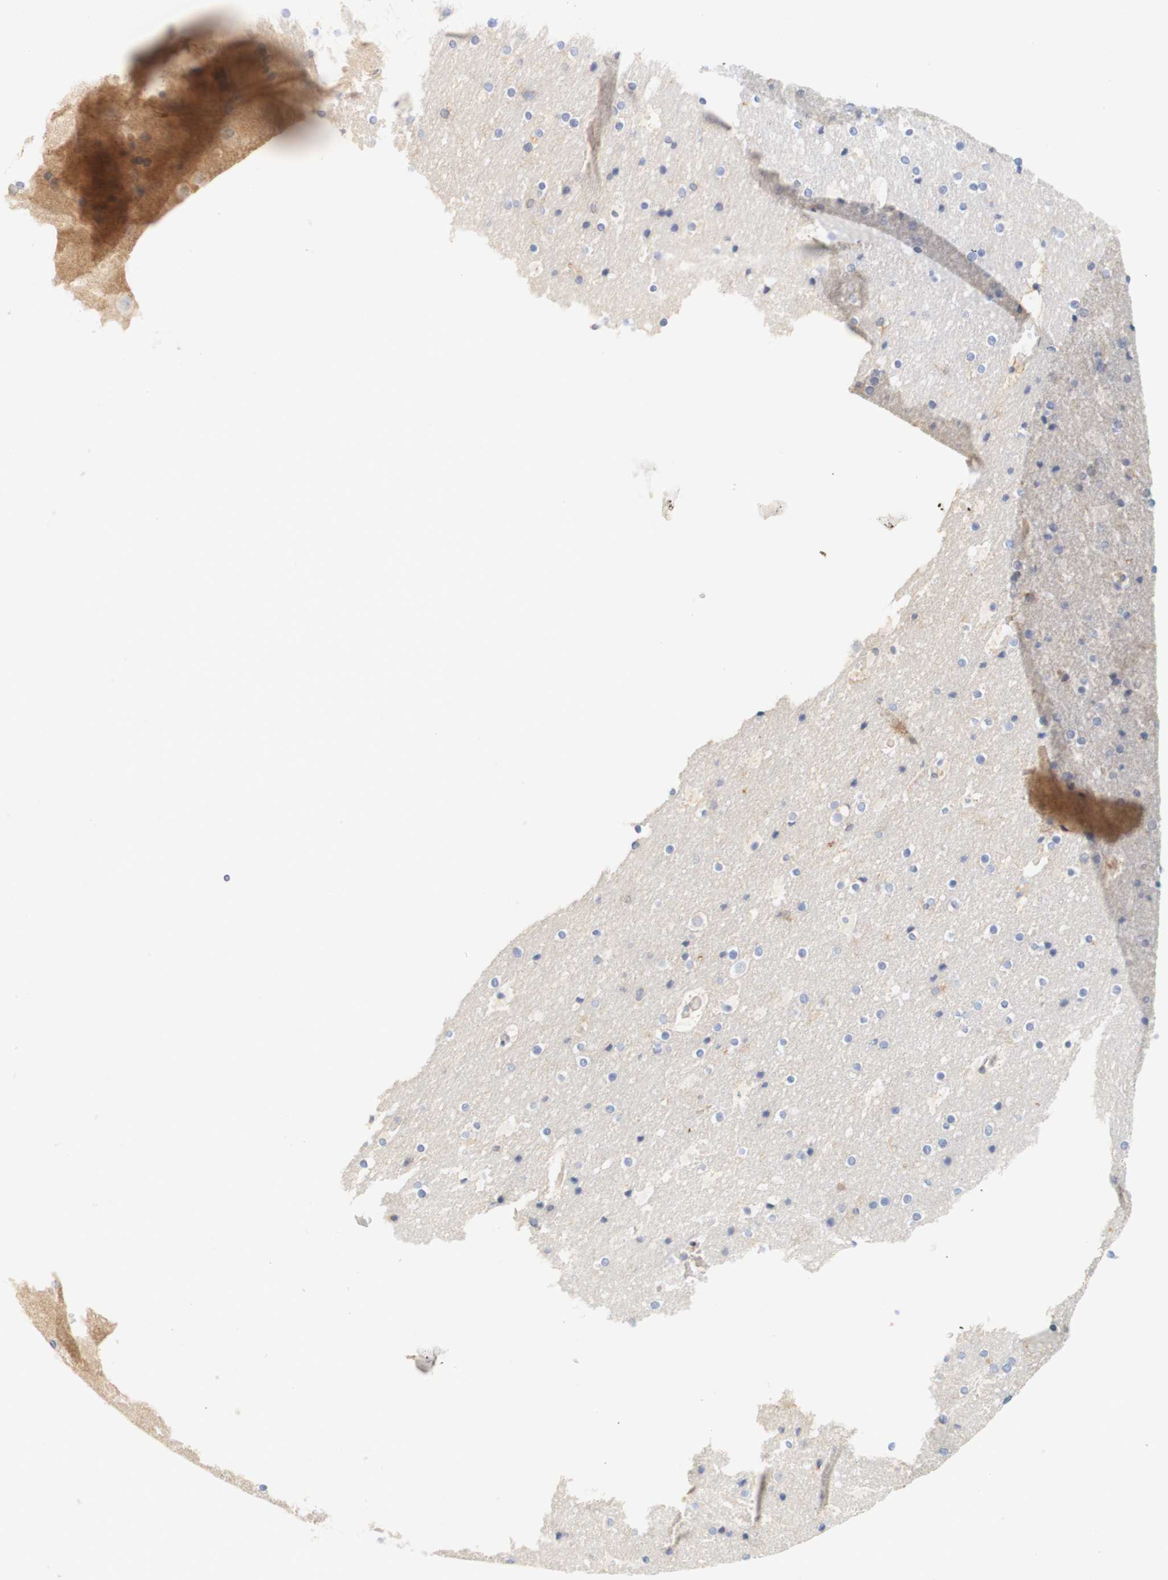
{"staining": {"intensity": "moderate", "quantity": "25%-75%", "location": "cytoplasmic/membranous"}, "tissue": "cerebral cortex", "cell_type": "Endothelial cells", "image_type": "normal", "snomed": [{"axis": "morphology", "description": "Normal tissue, NOS"}, {"axis": "topography", "description": "Cerebral cortex"}], "caption": "Protein staining of normal cerebral cortex displays moderate cytoplasmic/membranous staining in about 25%-75% of endothelial cells.", "gene": "PCDH7", "patient": {"sex": "male", "age": 57}}